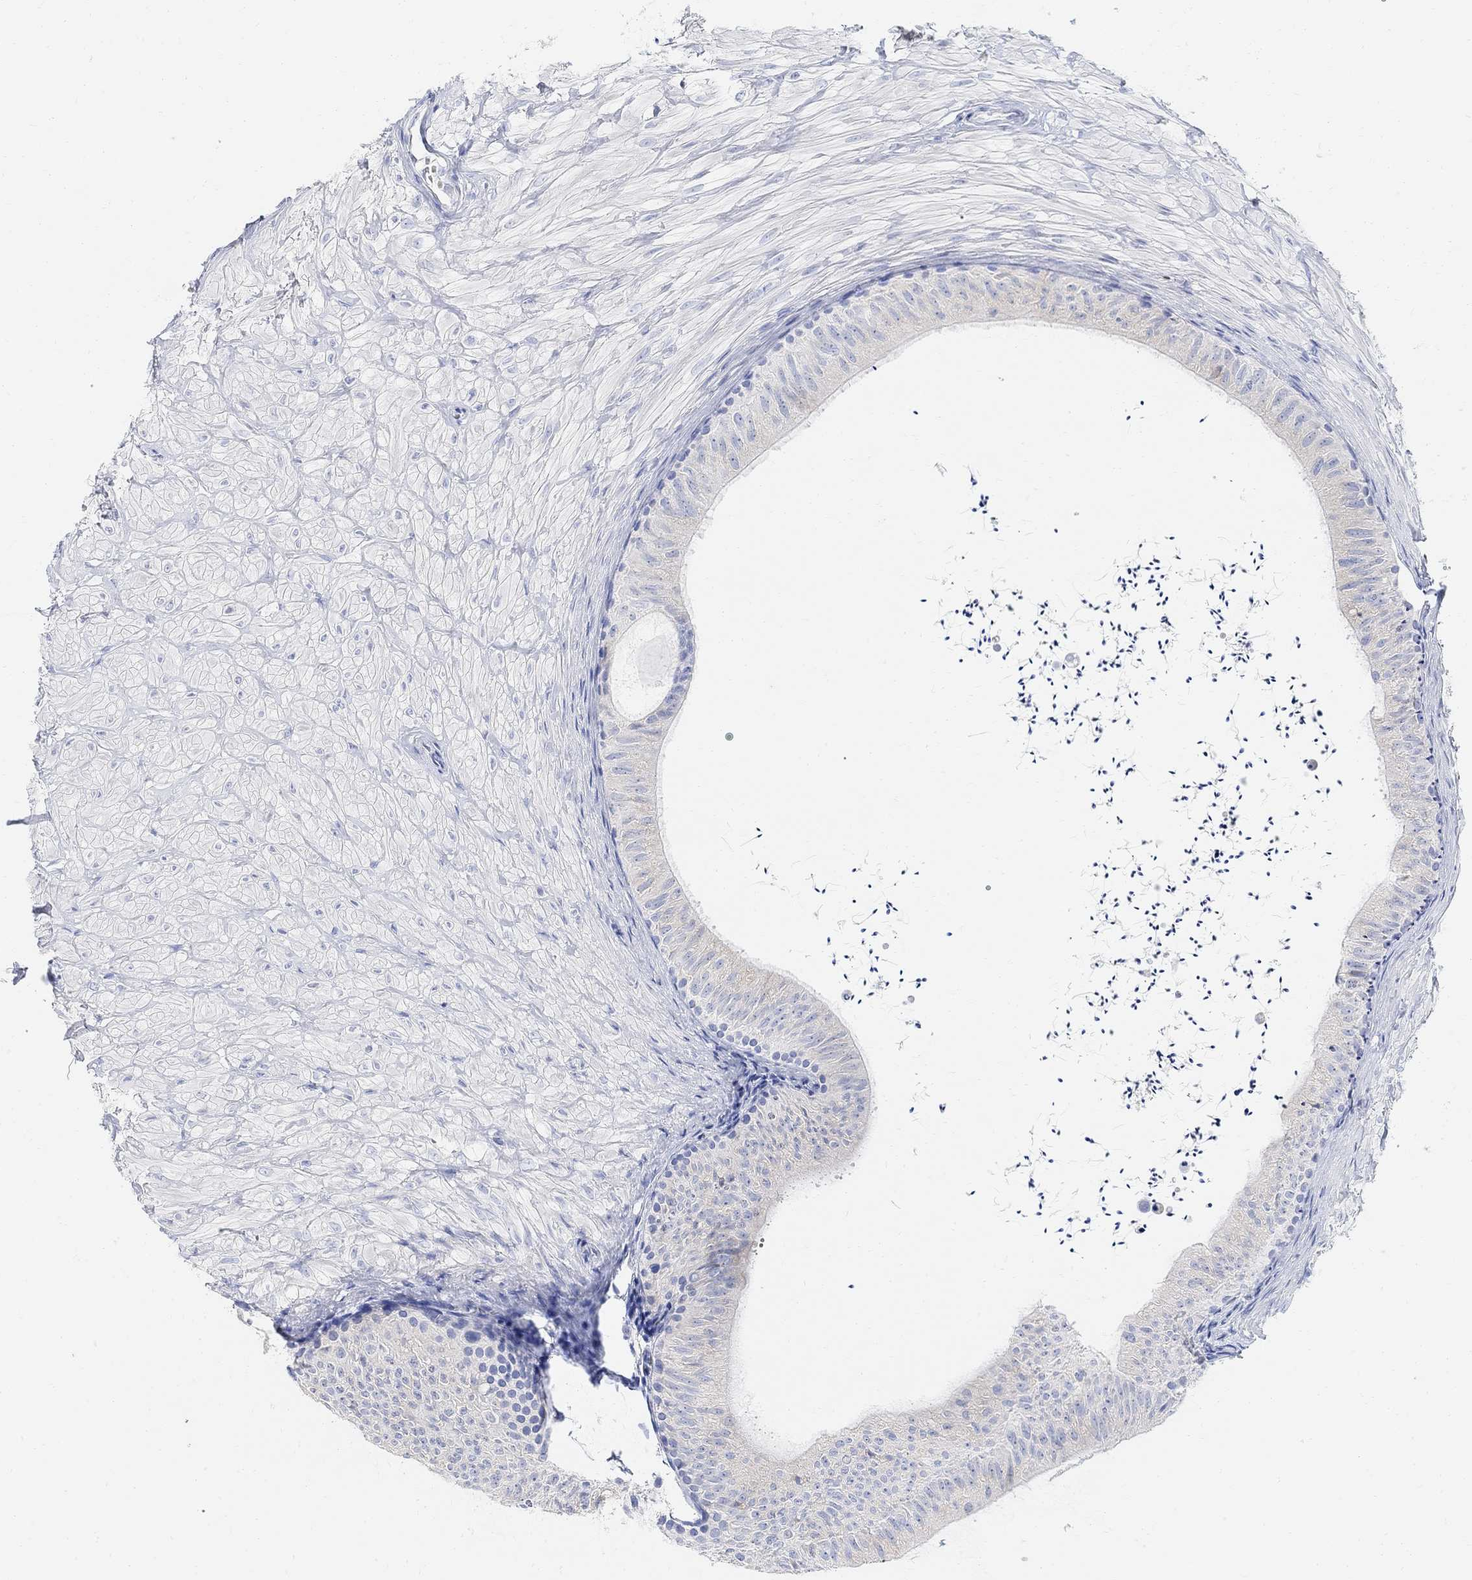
{"staining": {"intensity": "weak", "quantity": "<25%", "location": "cytoplasmic/membranous"}, "tissue": "epididymis", "cell_type": "Glandular cells", "image_type": "normal", "snomed": [{"axis": "morphology", "description": "Normal tissue, NOS"}, {"axis": "topography", "description": "Epididymis"}], "caption": "The micrograph displays no staining of glandular cells in benign epididymis. The staining is performed using DAB brown chromogen with nuclei counter-stained in using hematoxylin.", "gene": "RETNLB", "patient": {"sex": "male", "age": 32}}